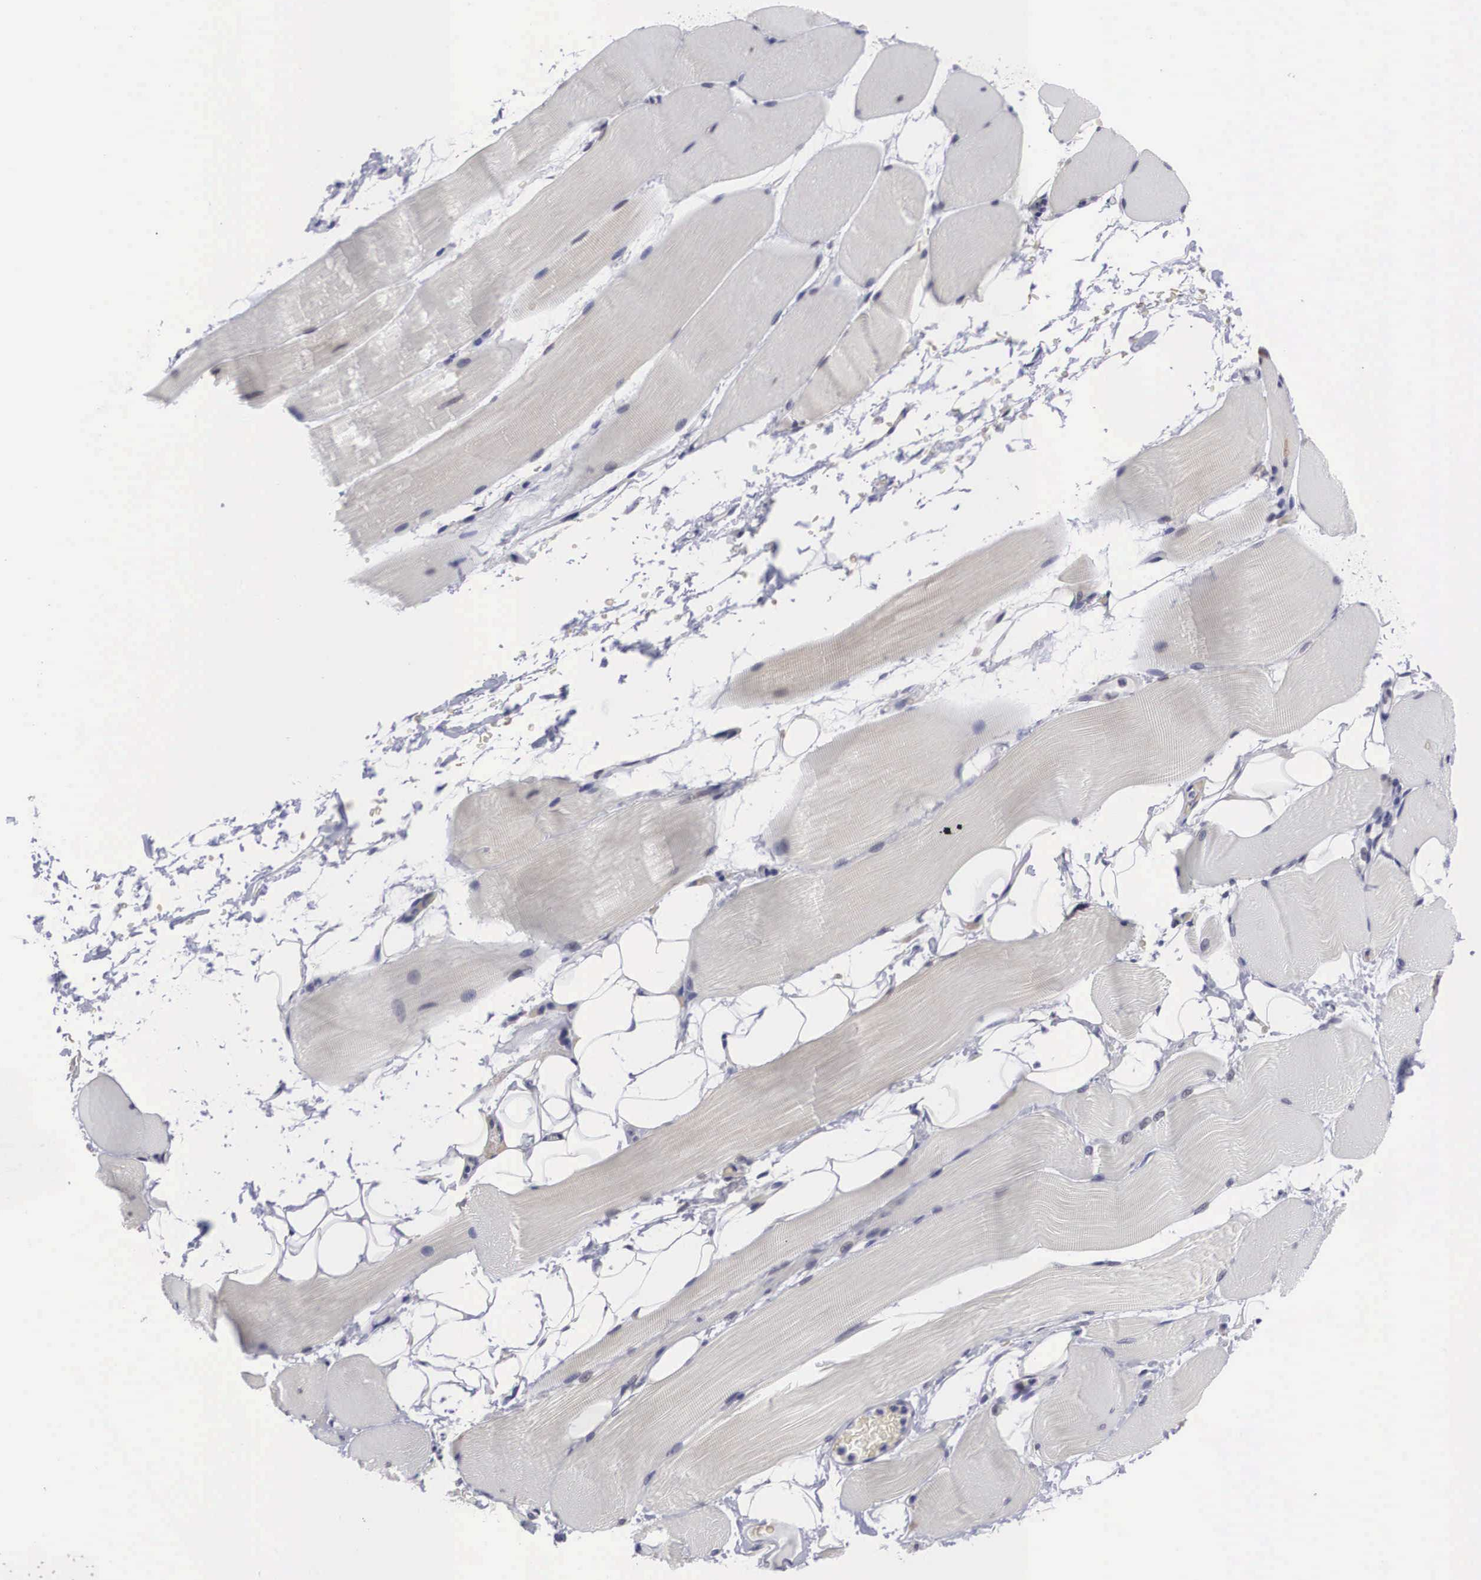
{"staining": {"intensity": "negative", "quantity": "none", "location": "none"}, "tissue": "skeletal muscle", "cell_type": "Myocytes", "image_type": "normal", "snomed": [{"axis": "morphology", "description": "Normal tissue, NOS"}, {"axis": "topography", "description": "Skeletal muscle"}, {"axis": "topography", "description": "Parathyroid gland"}], "caption": "A high-resolution image shows immunohistochemistry (IHC) staining of unremarkable skeletal muscle, which demonstrates no significant expression in myocytes.", "gene": "OTX2", "patient": {"sex": "female", "age": 37}}